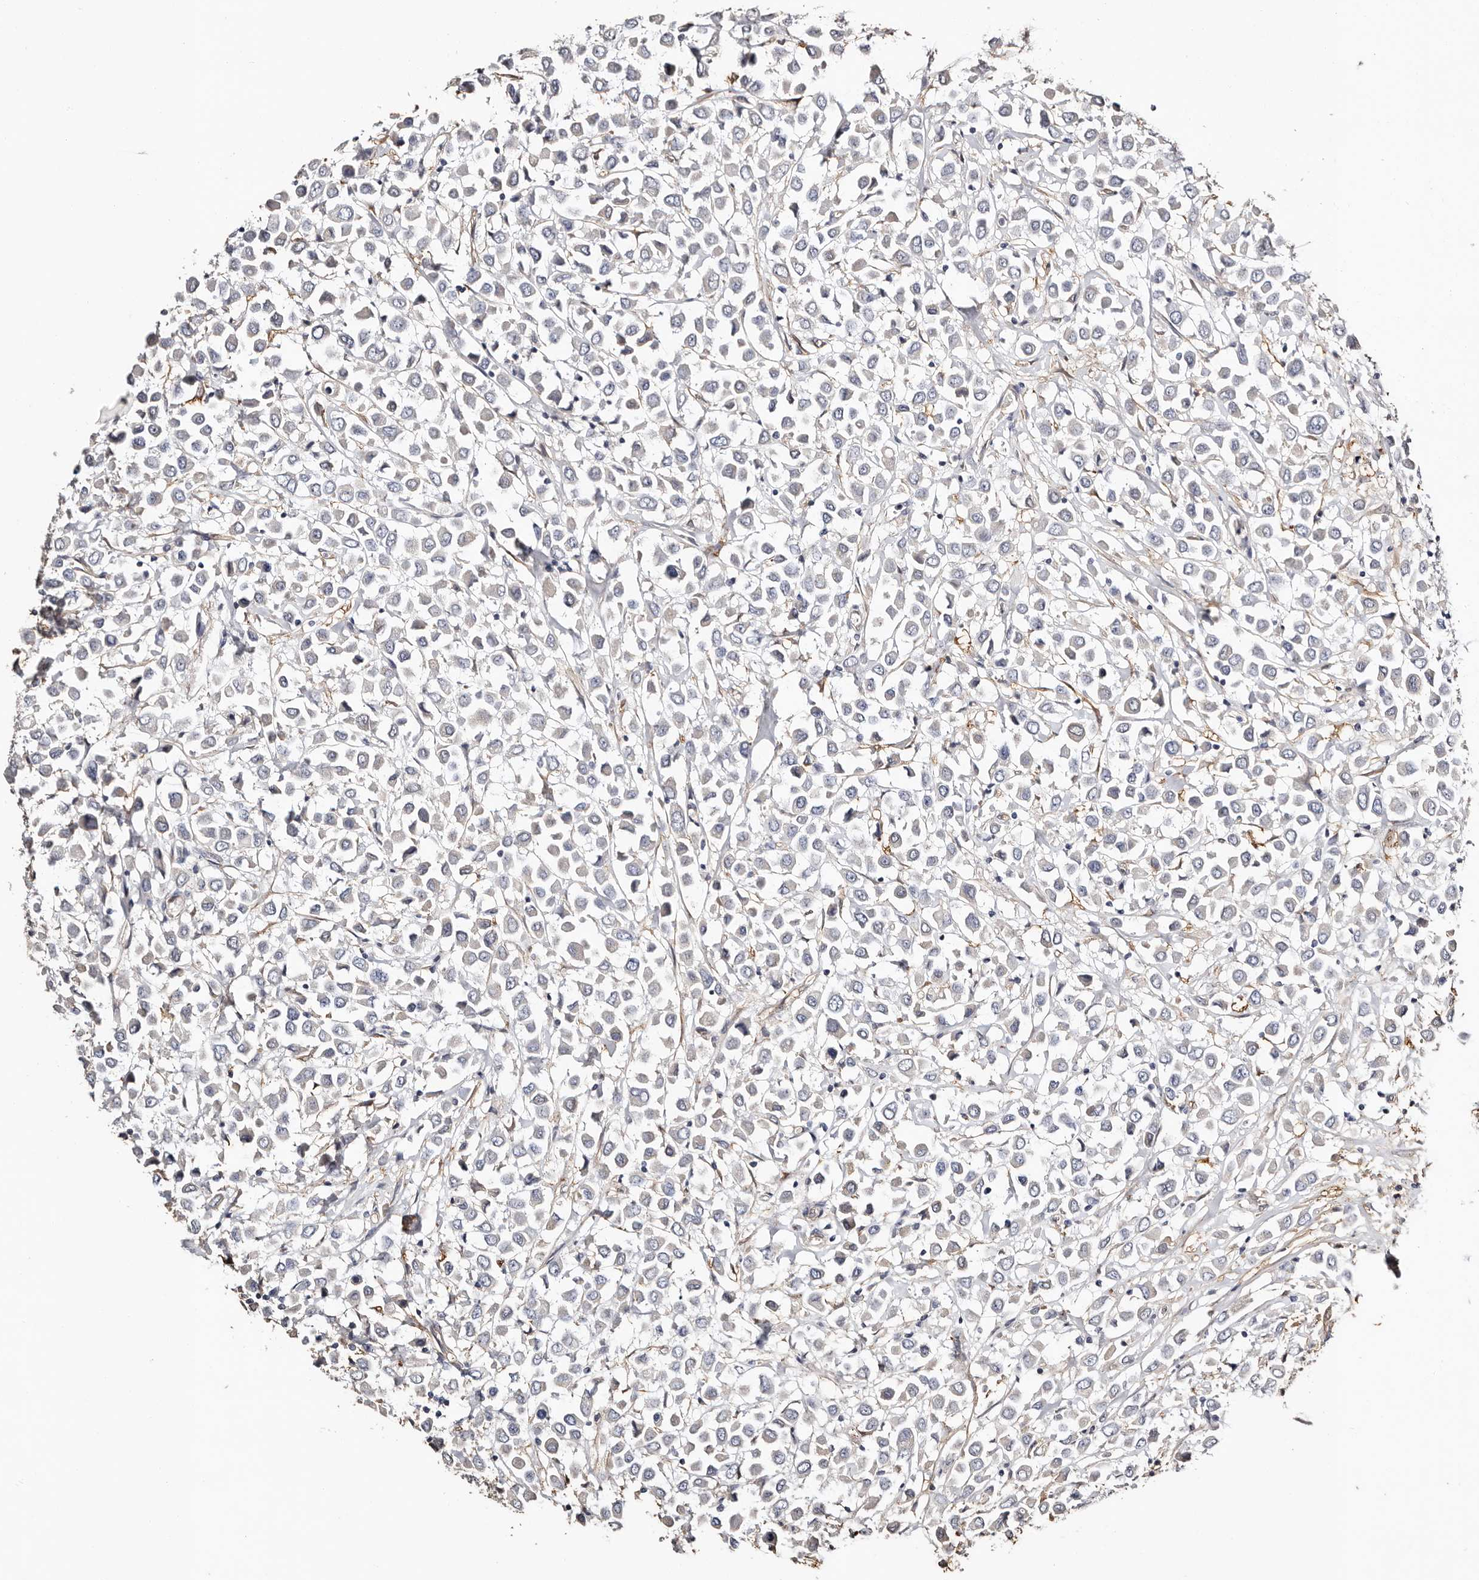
{"staining": {"intensity": "negative", "quantity": "none", "location": "none"}, "tissue": "breast cancer", "cell_type": "Tumor cells", "image_type": "cancer", "snomed": [{"axis": "morphology", "description": "Duct carcinoma"}, {"axis": "topography", "description": "Breast"}], "caption": "Immunohistochemistry (IHC) of human breast cancer (invasive ductal carcinoma) displays no expression in tumor cells. (Stains: DAB immunohistochemistry (IHC) with hematoxylin counter stain, Microscopy: brightfield microscopy at high magnification).", "gene": "TGM2", "patient": {"sex": "female", "age": 61}}